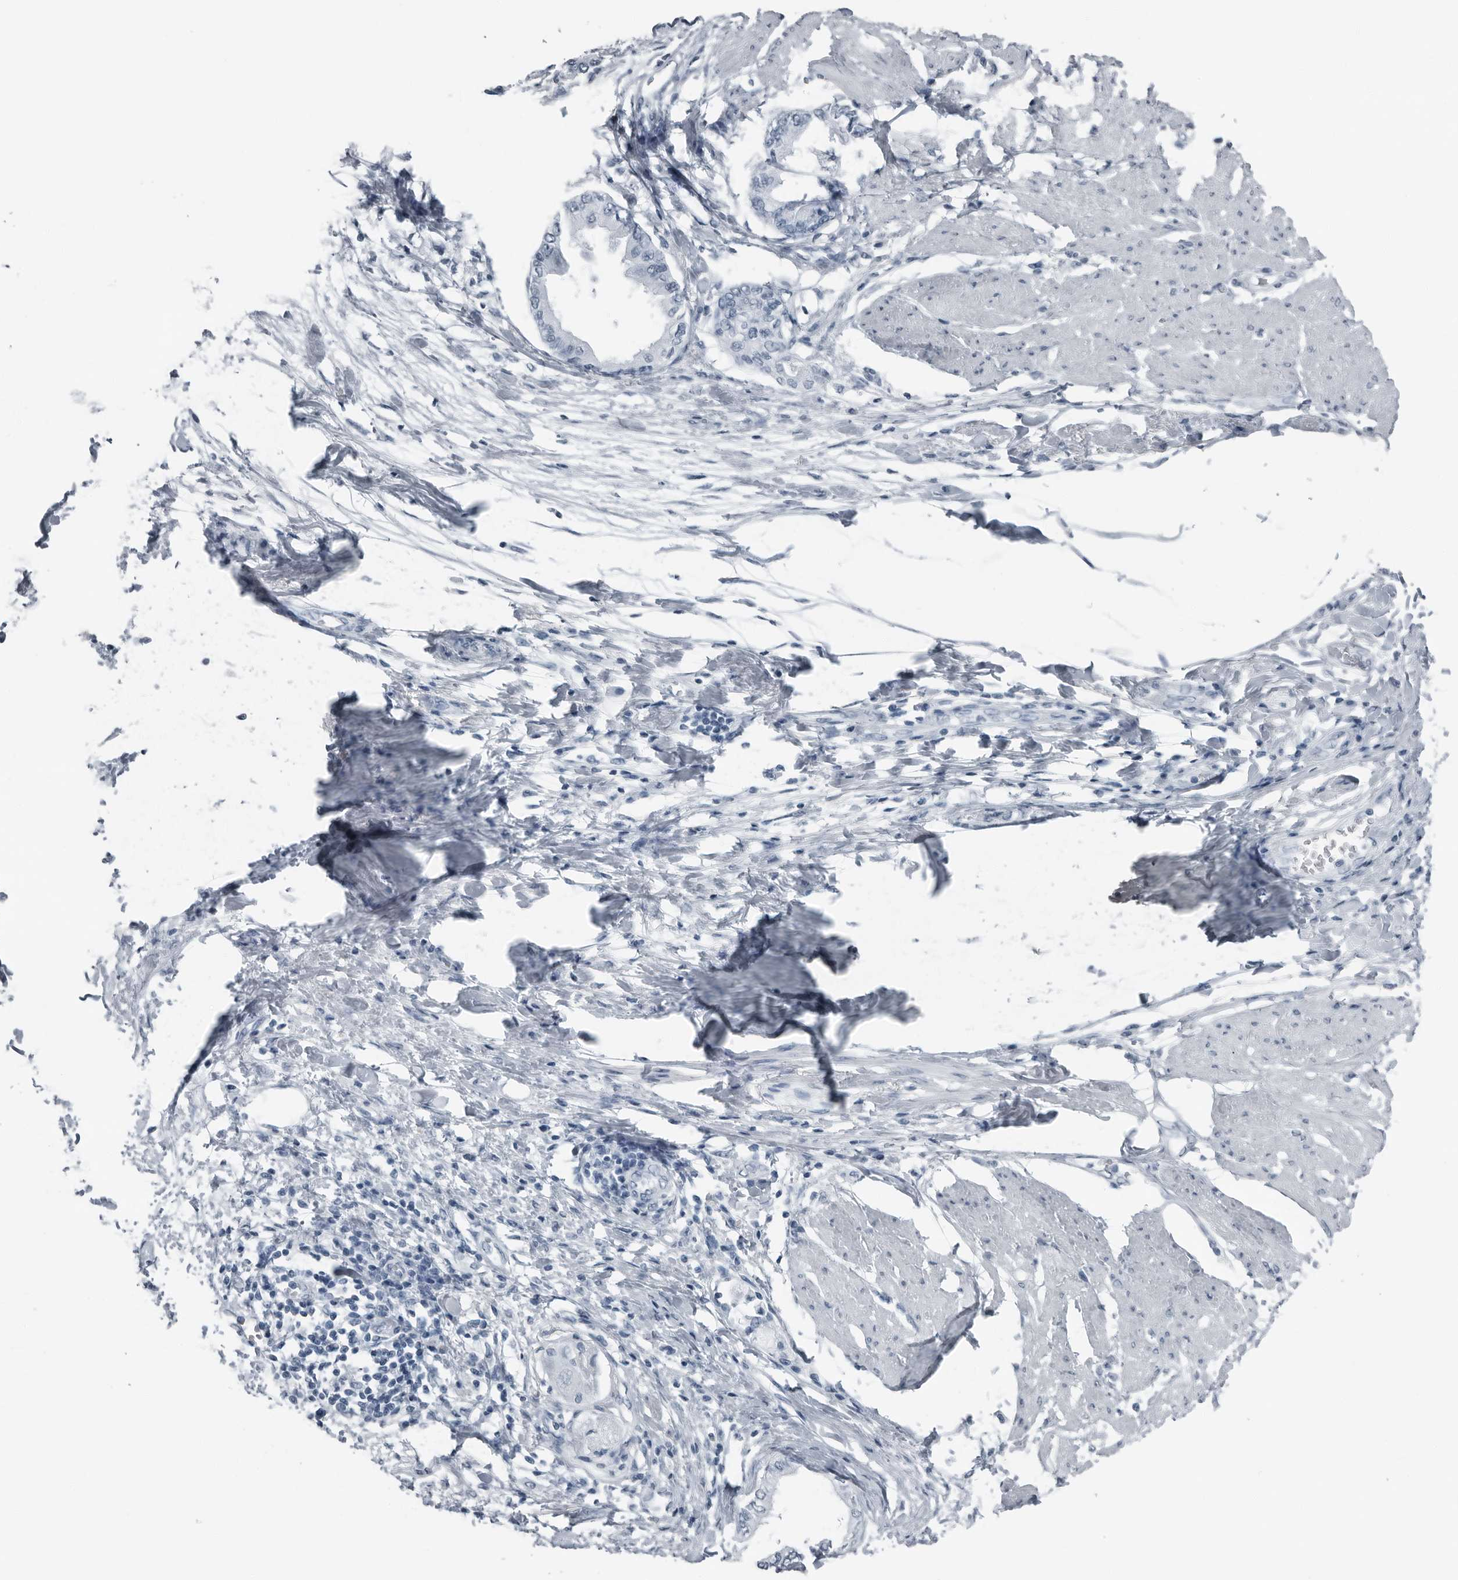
{"staining": {"intensity": "negative", "quantity": "none", "location": "none"}, "tissue": "pancreatic cancer", "cell_type": "Tumor cells", "image_type": "cancer", "snomed": [{"axis": "morphology", "description": "Normal tissue, NOS"}, {"axis": "morphology", "description": "Adenocarcinoma, NOS"}, {"axis": "topography", "description": "Pancreas"}, {"axis": "topography", "description": "Duodenum"}], "caption": "Pancreatic cancer (adenocarcinoma) was stained to show a protein in brown. There is no significant positivity in tumor cells.", "gene": "PRSS1", "patient": {"sex": "female", "age": 60}}